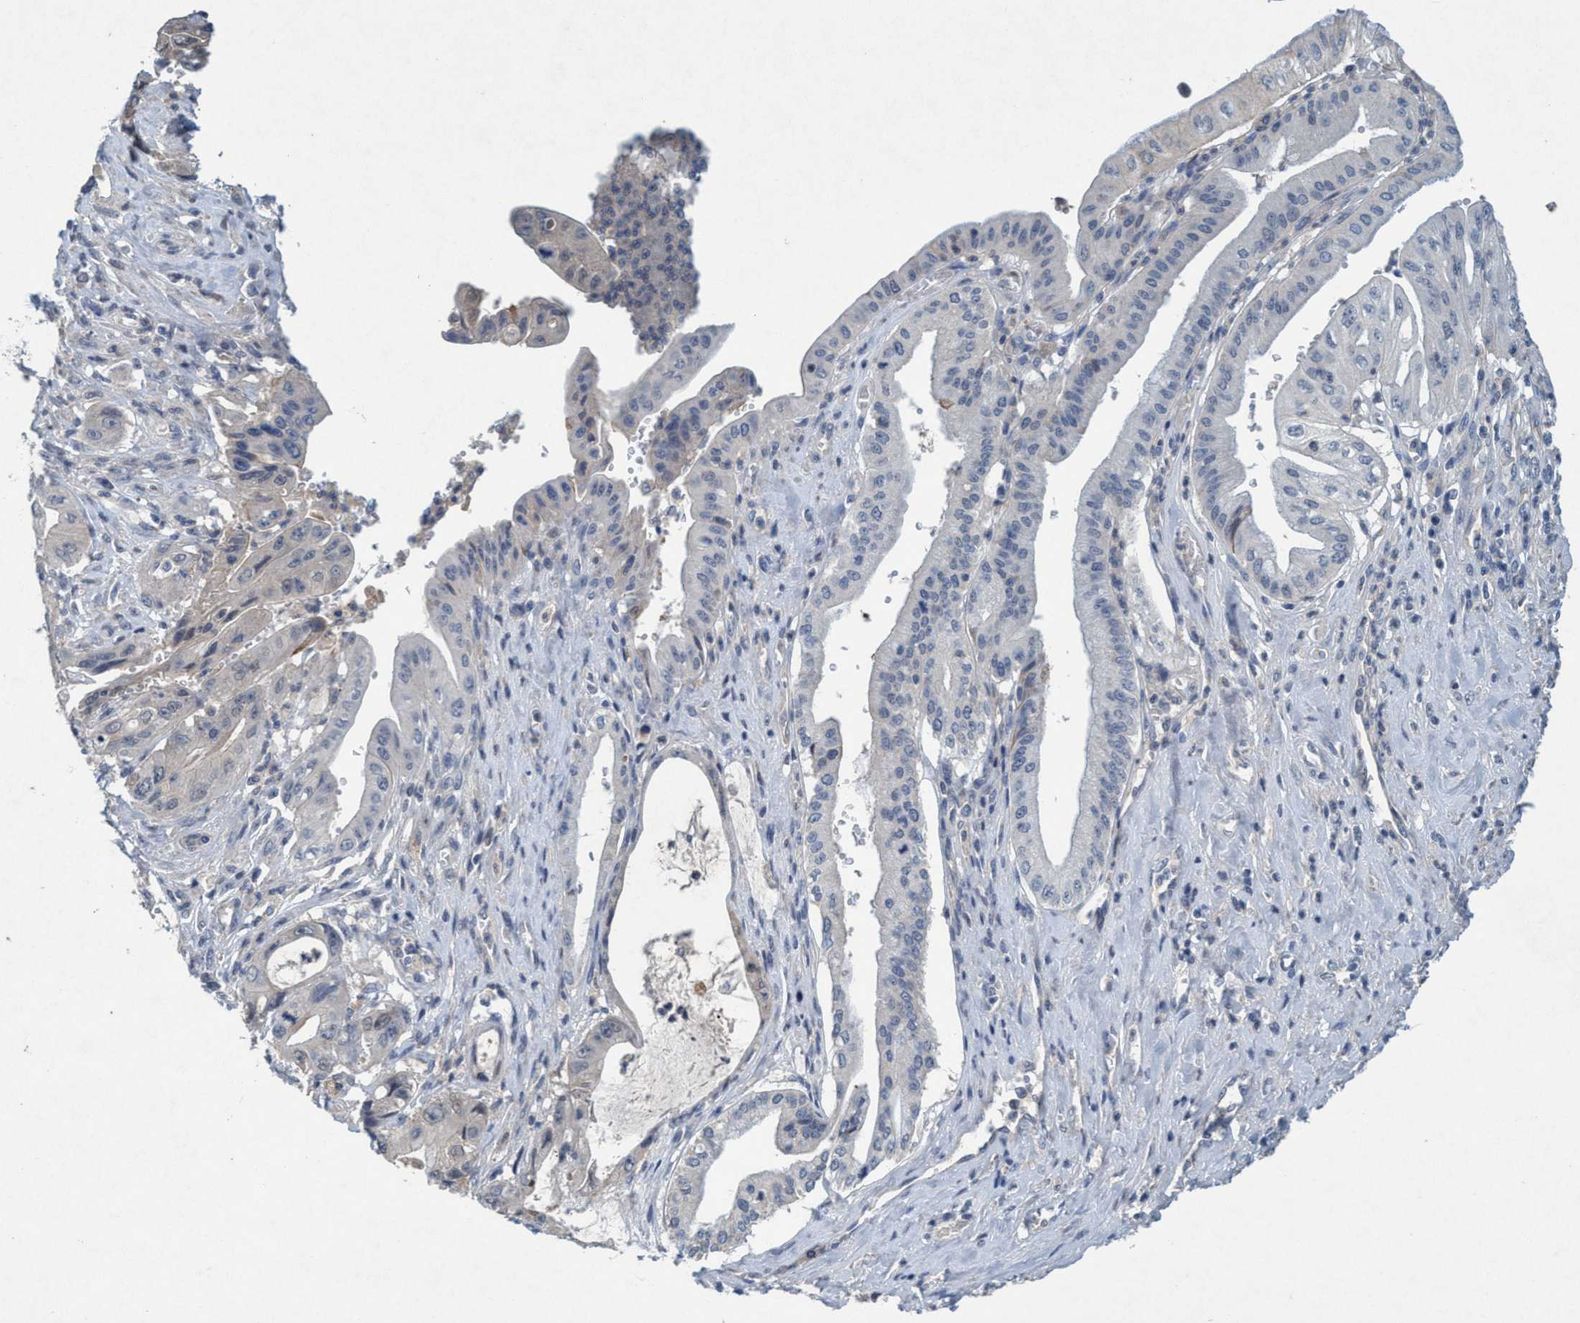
{"staining": {"intensity": "weak", "quantity": "<25%", "location": "cytoplasmic/membranous"}, "tissue": "pancreatic cancer", "cell_type": "Tumor cells", "image_type": "cancer", "snomed": [{"axis": "morphology", "description": "Adenocarcinoma, NOS"}, {"axis": "topography", "description": "Pancreas"}], "caption": "Human adenocarcinoma (pancreatic) stained for a protein using IHC shows no positivity in tumor cells.", "gene": "RNF208", "patient": {"sex": "female", "age": 73}}